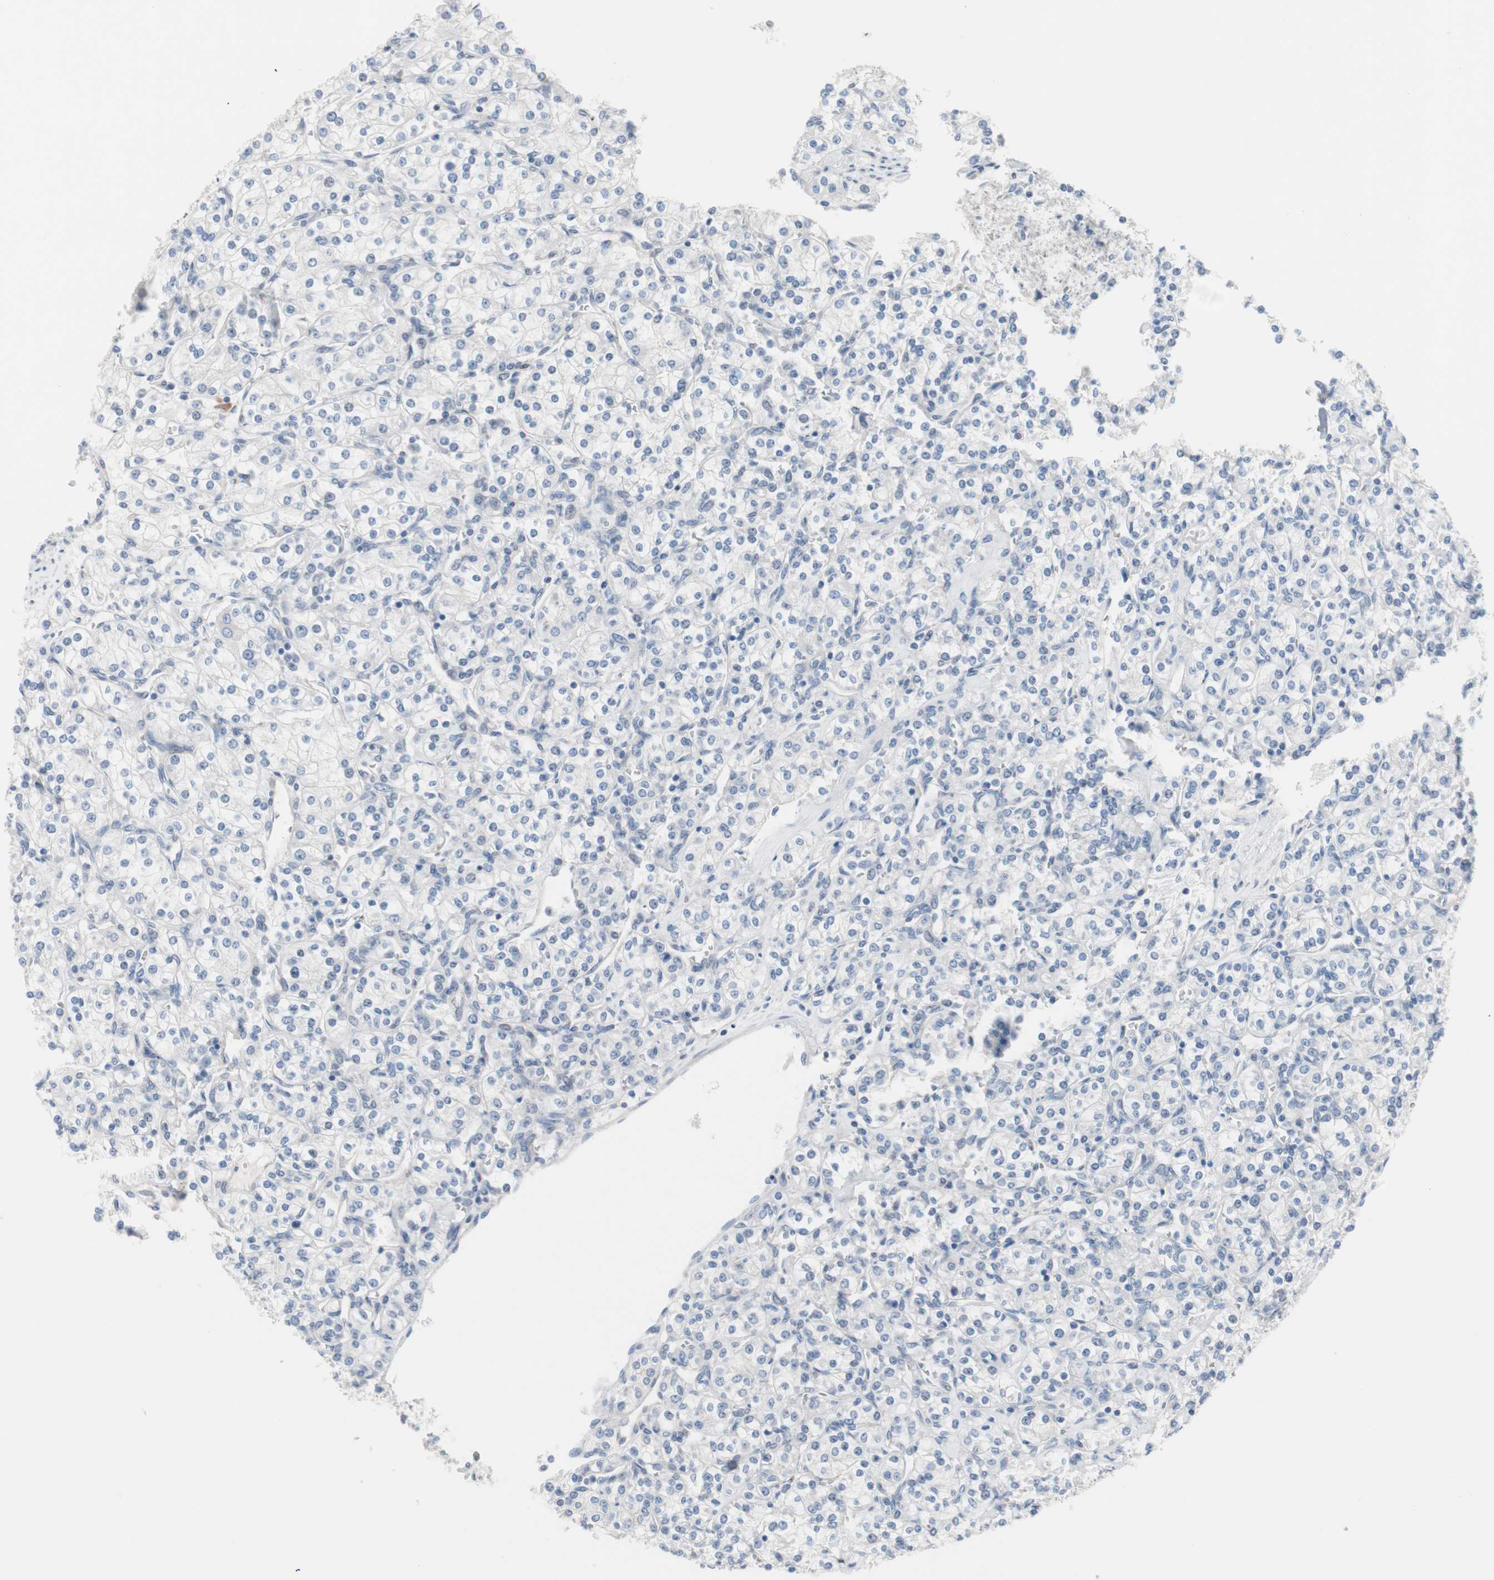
{"staining": {"intensity": "negative", "quantity": "none", "location": "none"}, "tissue": "renal cancer", "cell_type": "Tumor cells", "image_type": "cancer", "snomed": [{"axis": "morphology", "description": "Adenocarcinoma, NOS"}, {"axis": "topography", "description": "Kidney"}], "caption": "This is a micrograph of immunohistochemistry (IHC) staining of renal cancer, which shows no staining in tumor cells.", "gene": "ULBP1", "patient": {"sex": "male", "age": 77}}